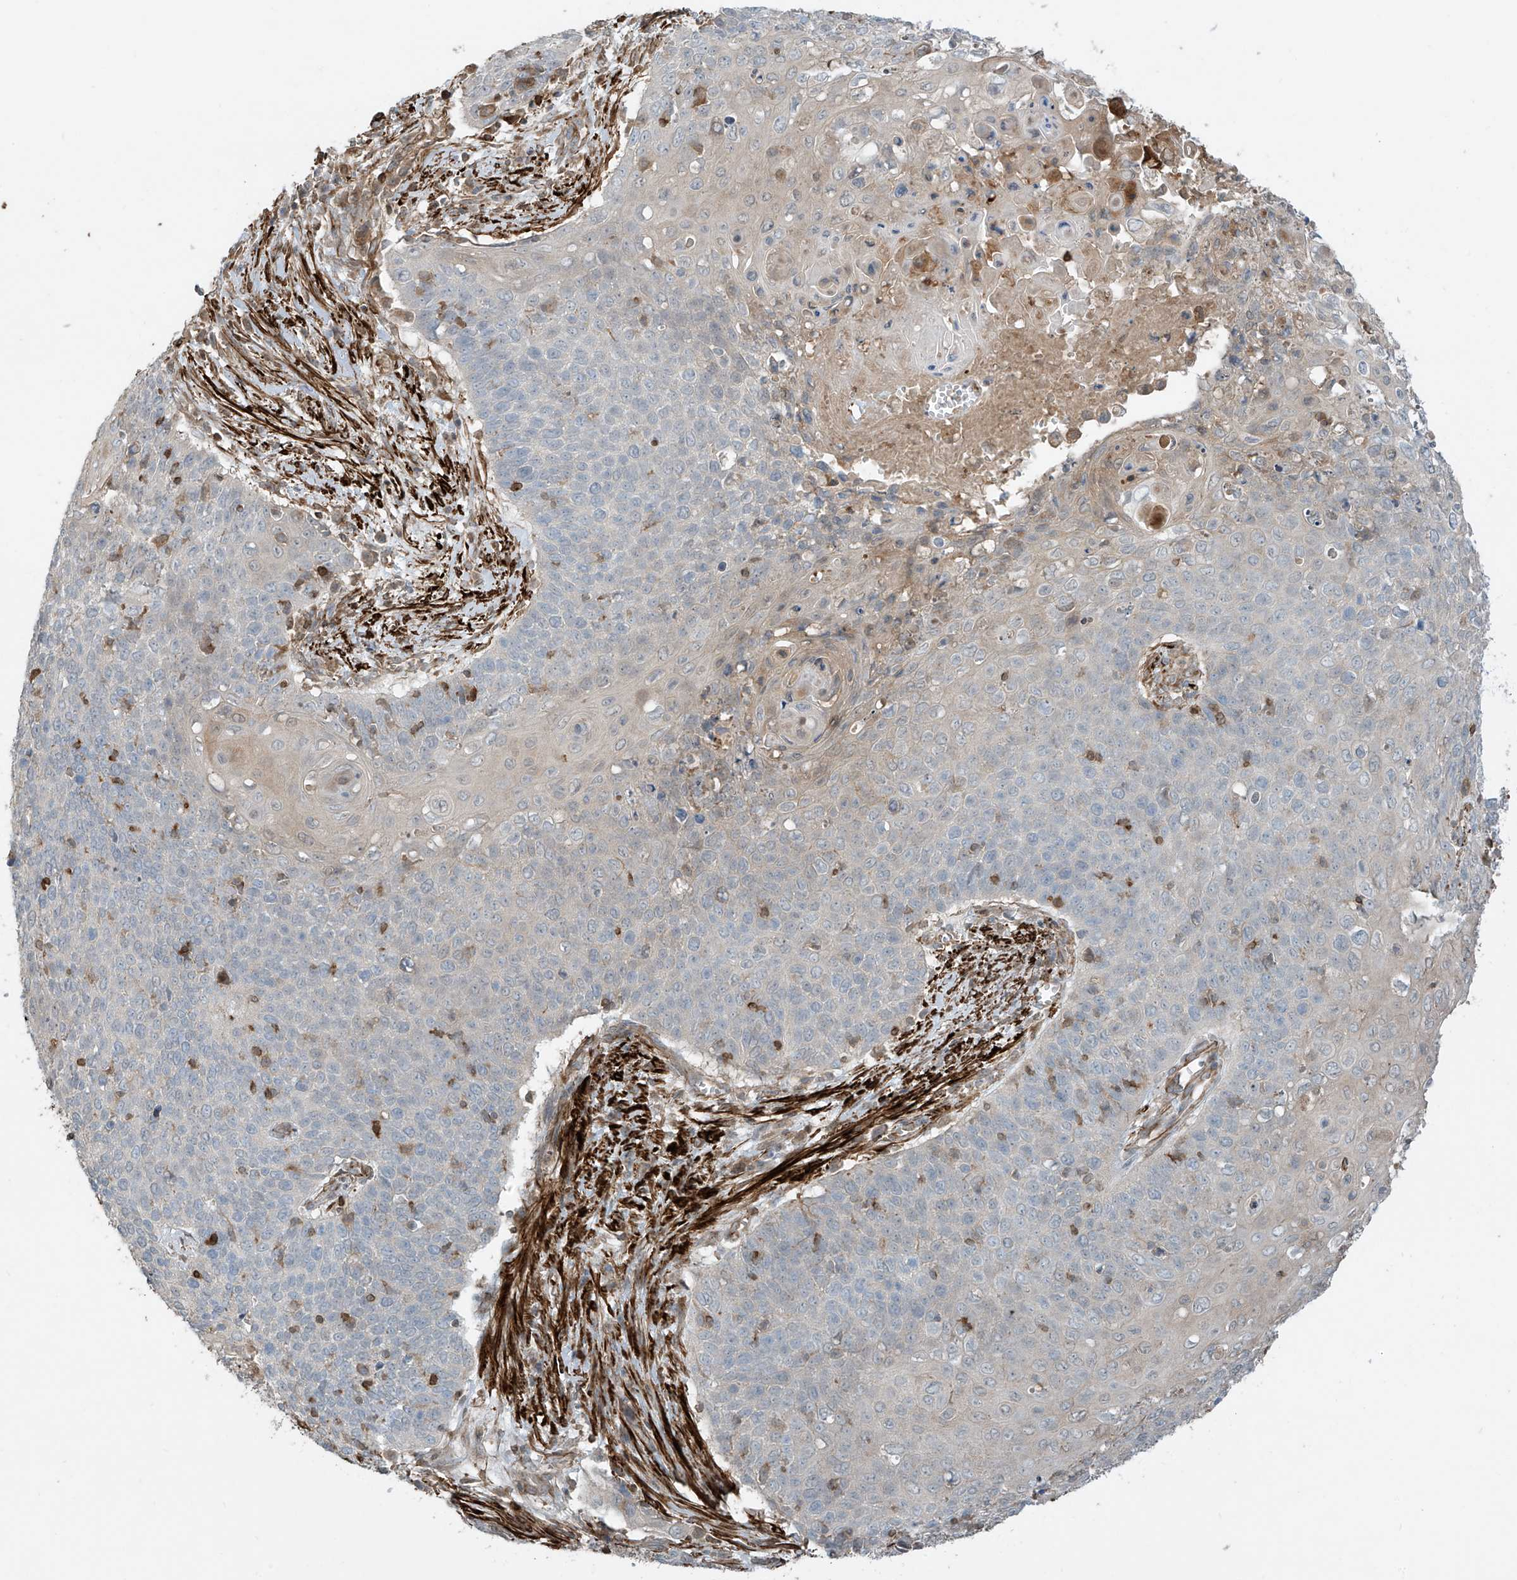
{"staining": {"intensity": "negative", "quantity": "none", "location": "none"}, "tissue": "cervical cancer", "cell_type": "Tumor cells", "image_type": "cancer", "snomed": [{"axis": "morphology", "description": "Squamous cell carcinoma, NOS"}, {"axis": "topography", "description": "Cervix"}], "caption": "High magnification brightfield microscopy of cervical cancer stained with DAB (3,3'-diaminobenzidine) (brown) and counterstained with hematoxylin (blue): tumor cells show no significant positivity.", "gene": "SH3BGRL3", "patient": {"sex": "female", "age": 39}}